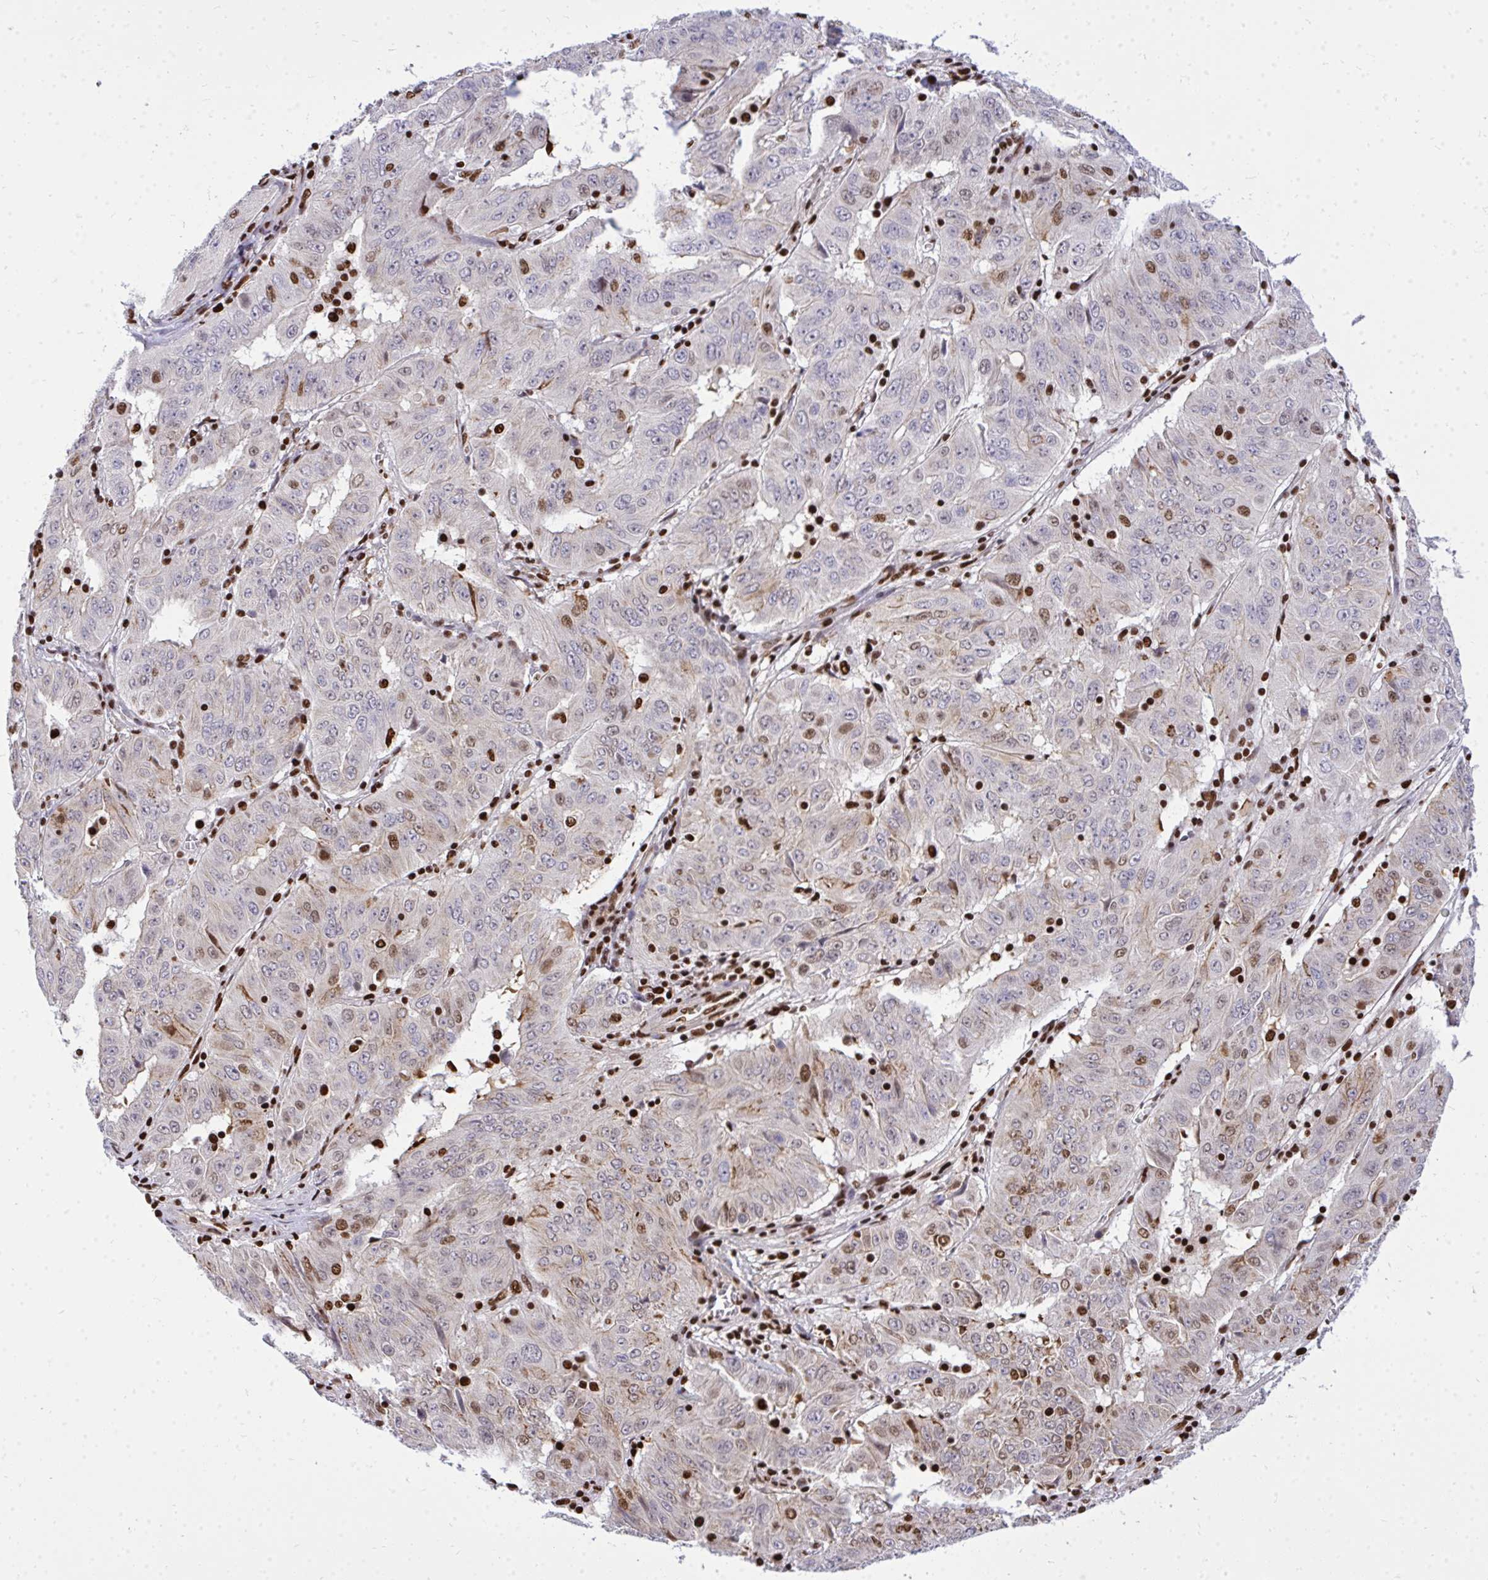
{"staining": {"intensity": "moderate", "quantity": "<25%", "location": "nuclear"}, "tissue": "pancreatic cancer", "cell_type": "Tumor cells", "image_type": "cancer", "snomed": [{"axis": "morphology", "description": "Adenocarcinoma, NOS"}, {"axis": "topography", "description": "Pancreas"}], "caption": "Human pancreatic cancer stained with a protein marker shows moderate staining in tumor cells.", "gene": "TBL1Y", "patient": {"sex": "male", "age": 63}}